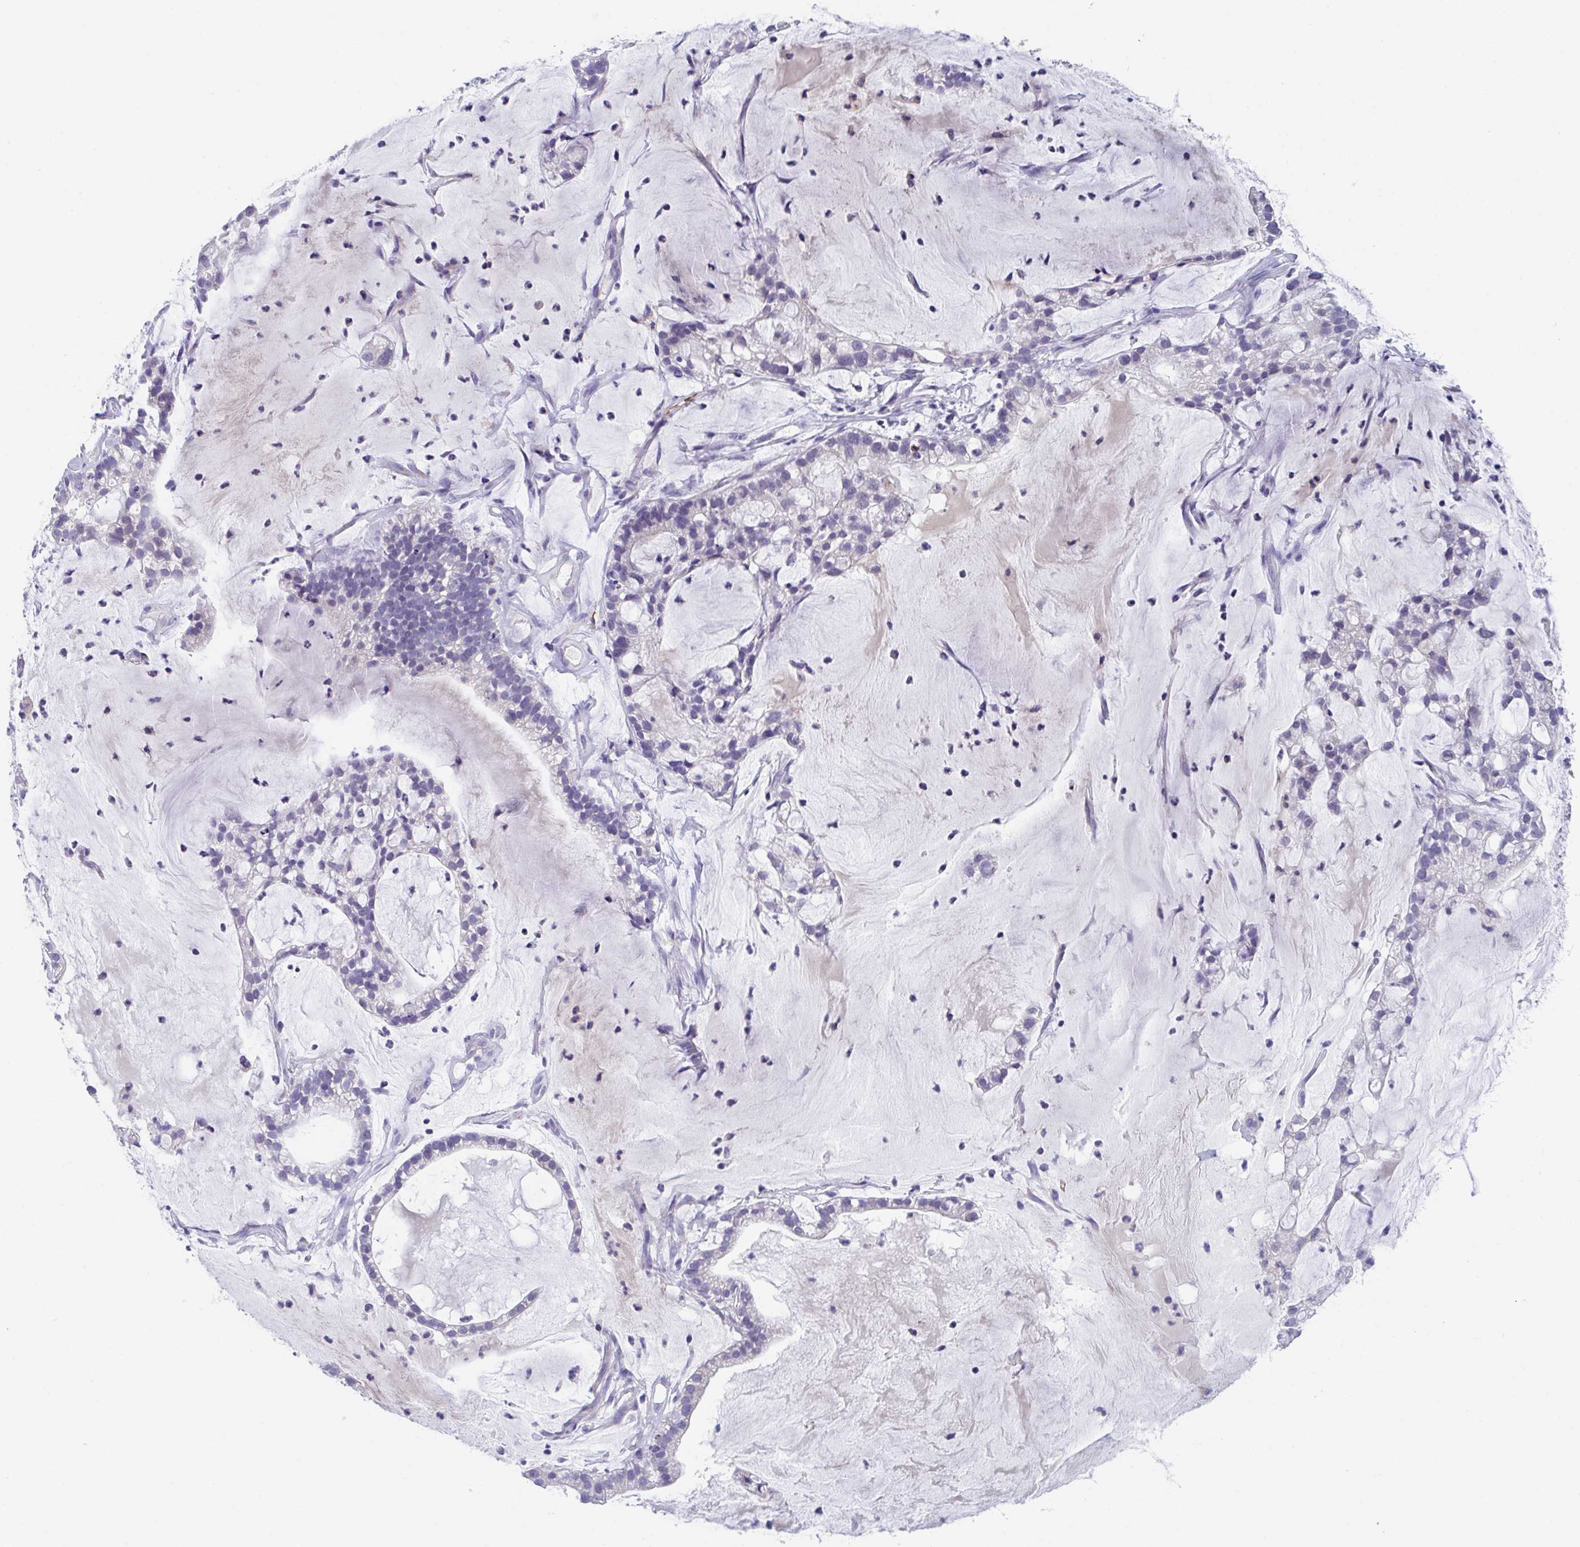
{"staining": {"intensity": "negative", "quantity": "none", "location": "none"}, "tissue": "cervical cancer", "cell_type": "Tumor cells", "image_type": "cancer", "snomed": [{"axis": "morphology", "description": "Adenocarcinoma, NOS"}, {"axis": "topography", "description": "Cervix"}], "caption": "Tumor cells are negative for protein expression in human cervical cancer (adenocarcinoma).", "gene": "LRRC58", "patient": {"sex": "female", "age": 41}}